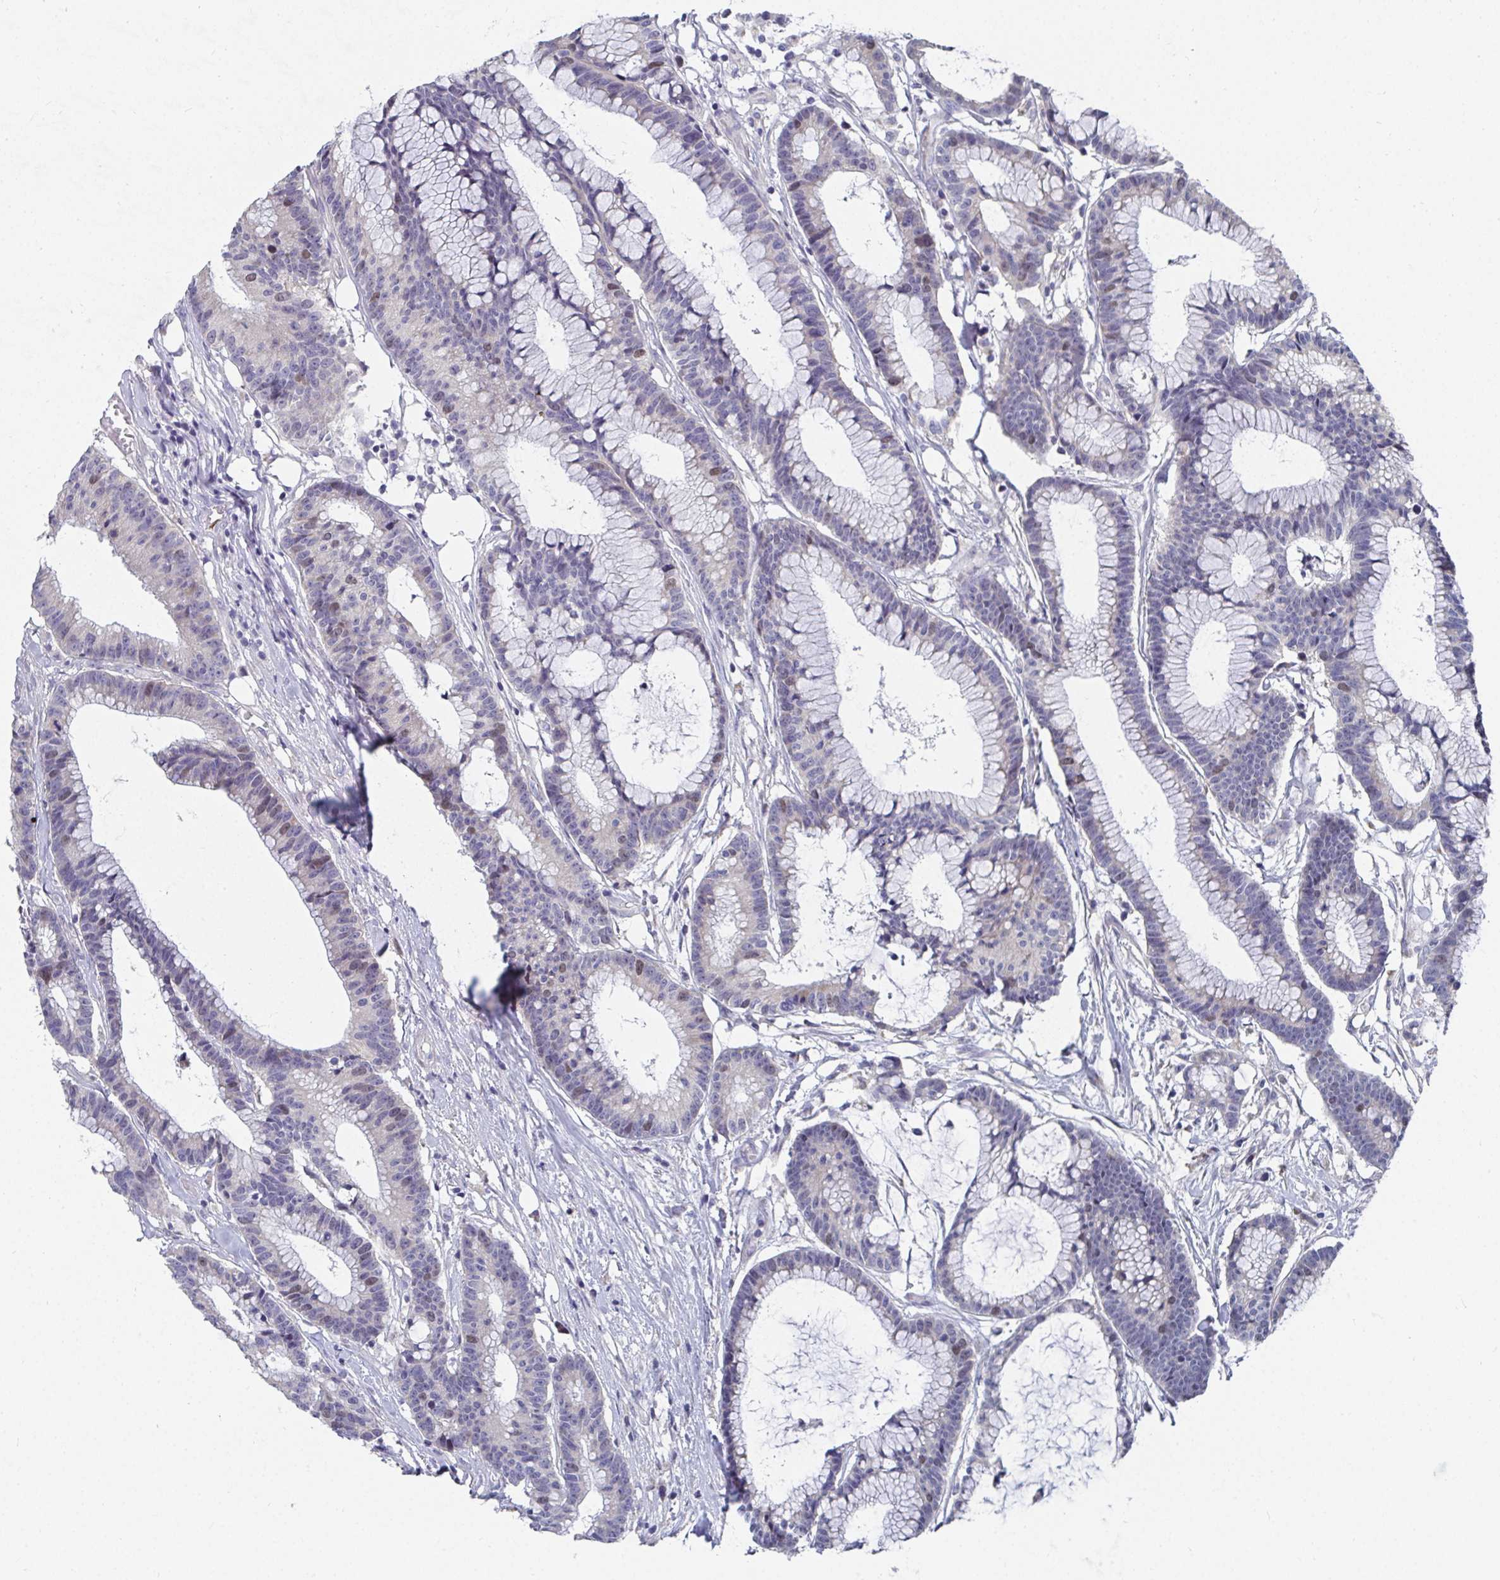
{"staining": {"intensity": "weak", "quantity": "<25%", "location": "nuclear"}, "tissue": "colorectal cancer", "cell_type": "Tumor cells", "image_type": "cancer", "snomed": [{"axis": "morphology", "description": "Adenocarcinoma, NOS"}, {"axis": "topography", "description": "Colon"}], "caption": "Histopathology image shows no significant protein expression in tumor cells of colorectal adenocarcinoma.", "gene": "ATP5F1C", "patient": {"sex": "female", "age": 78}}